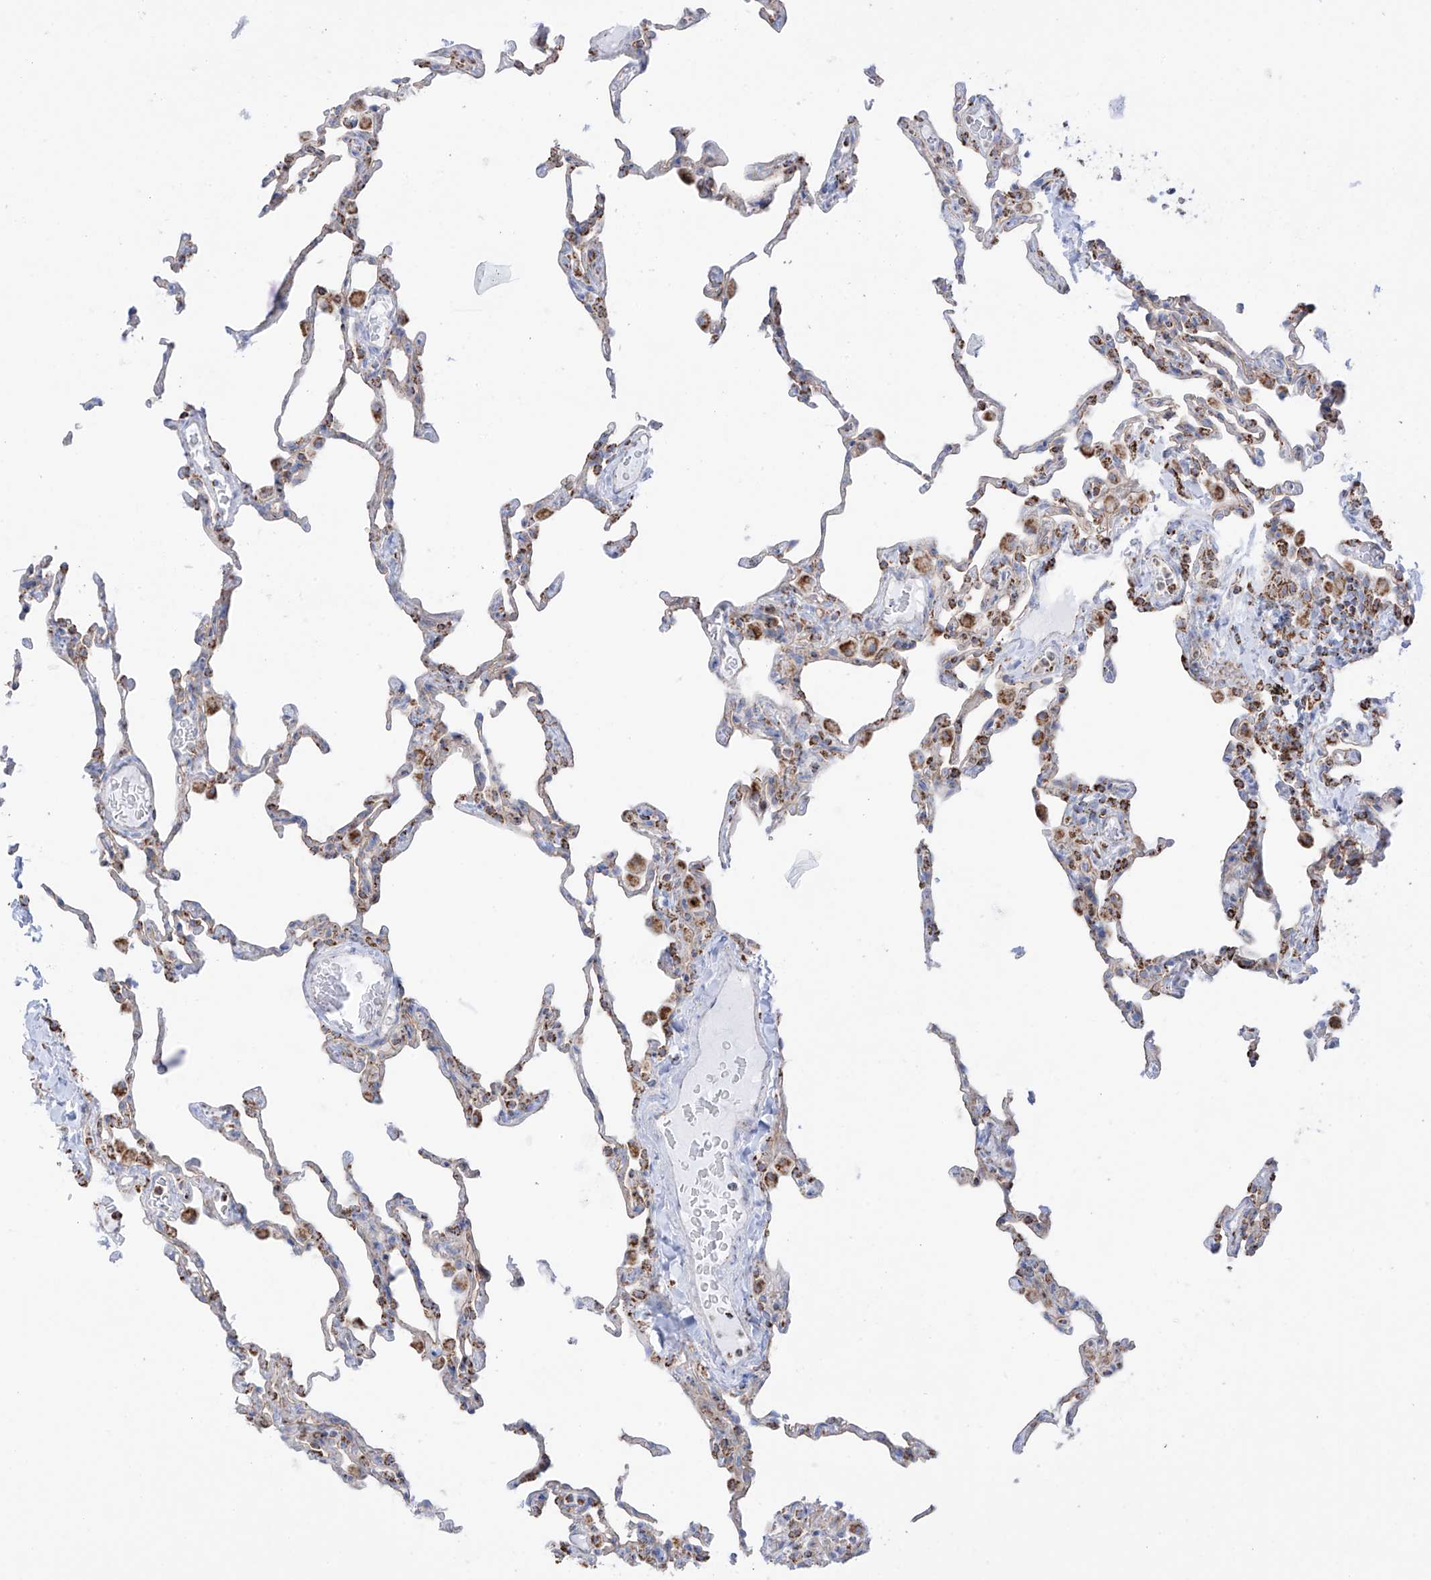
{"staining": {"intensity": "moderate", "quantity": ">75%", "location": "cytoplasmic/membranous"}, "tissue": "lung", "cell_type": "Alveolar cells", "image_type": "normal", "snomed": [{"axis": "morphology", "description": "Normal tissue, NOS"}, {"axis": "topography", "description": "Lung"}], "caption": "Immunohistochemistry of normal lung displays medium levels of moderate cytoplasmic/membranous staining in about >75% of alveolar cells. The staining was performed using DAB (3,3'-diaminobenzidine), with brown indicating positive protein expression. Nuclei are stained blue with hematoxylin.", "gene": "XKR3", "patient": {"sex": "male", "age": 20}}